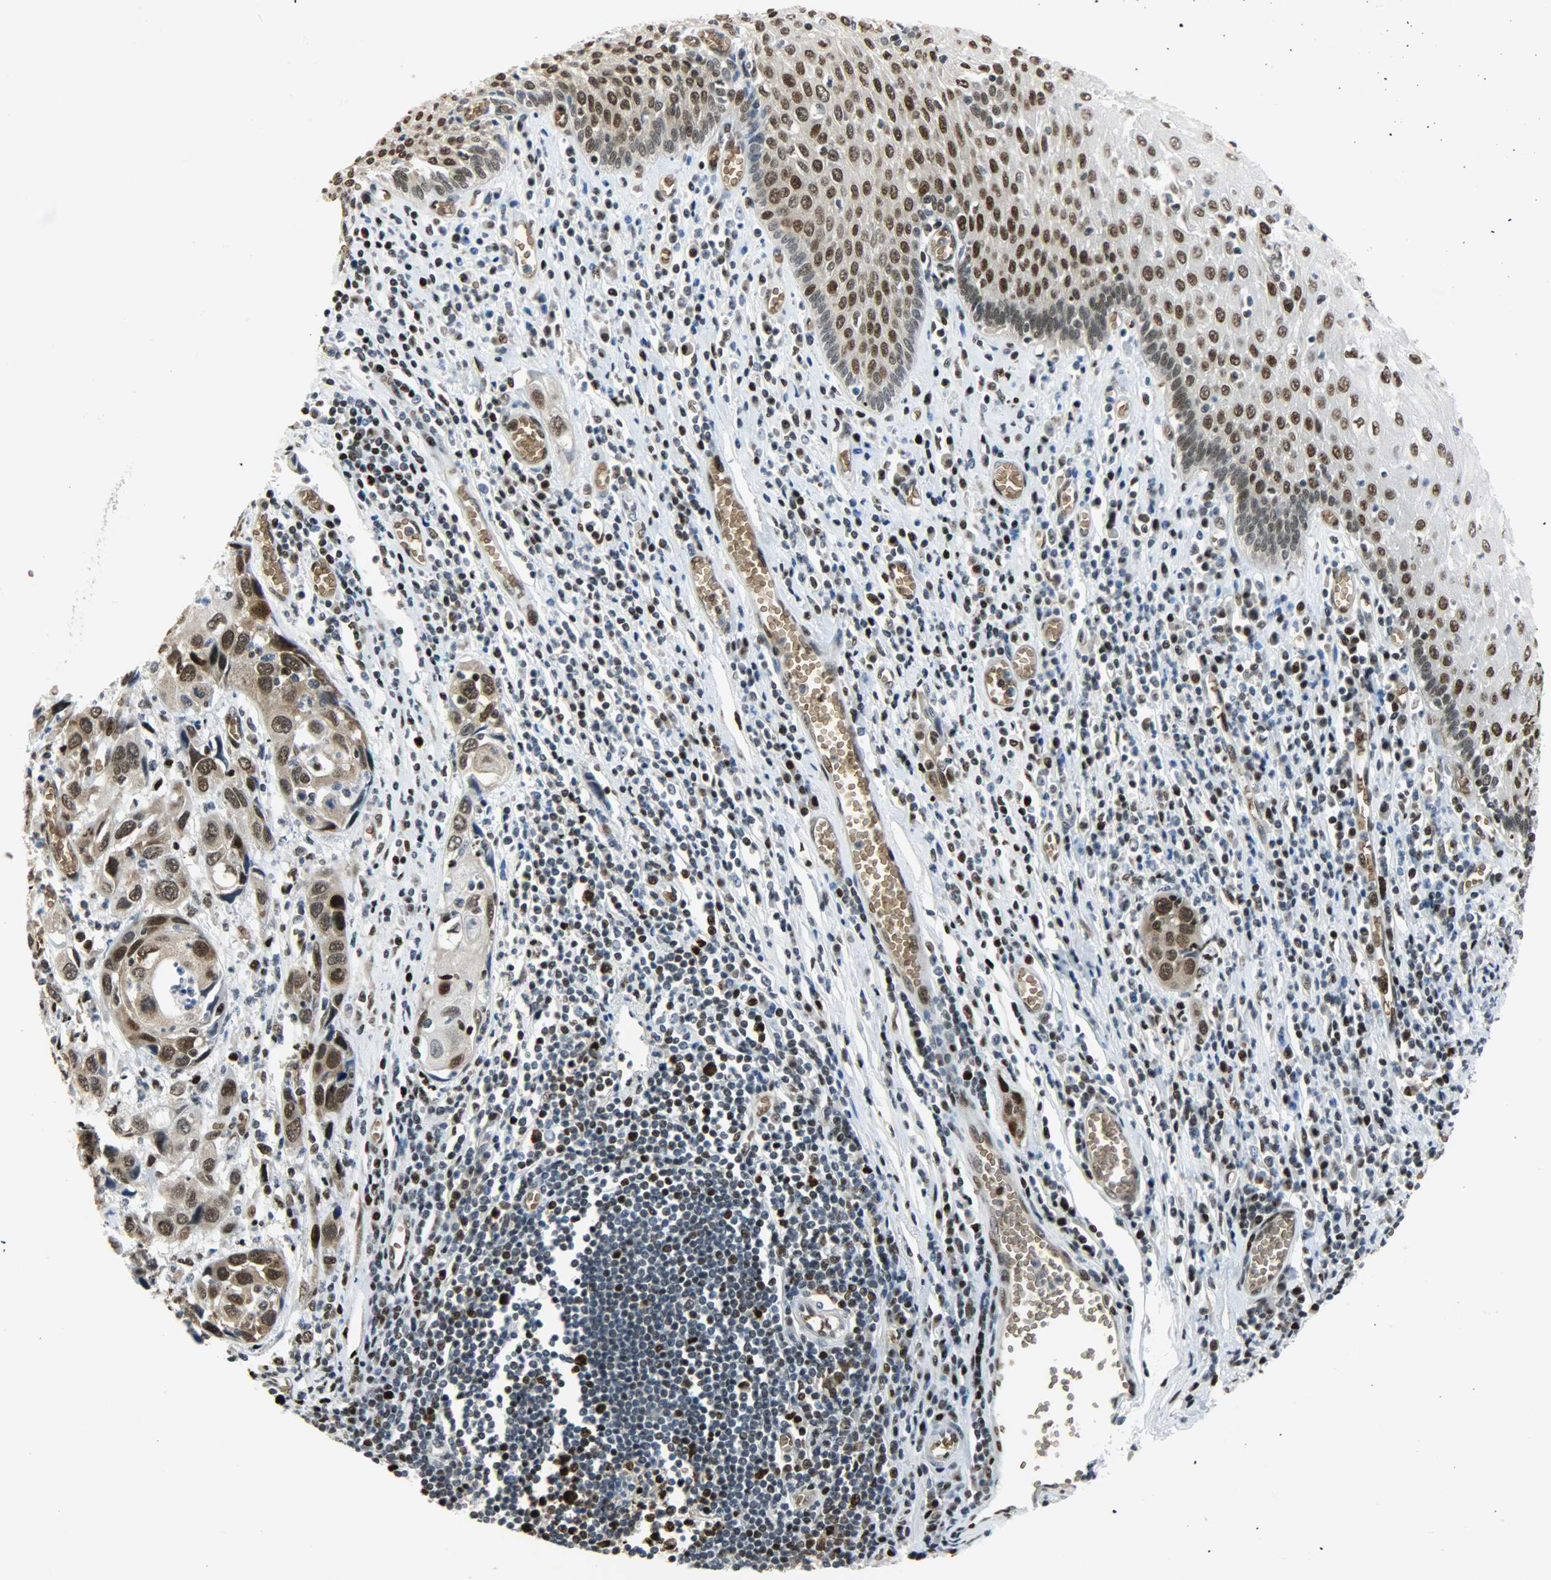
{"staining": {"intensity": "strong", "quantity": ">75%", "location": "cytoplasmic/membranous,nuclear"}, "tissue": "esophagus", "cell_type": "Squamous epithelial cells", "image_type": "normal", "snomed": [{"axis": "morphology", "description": "Normal tissue, NOS"}, {"axis": "morphology", "description": "Squamous cell carcinoma, NOS"}, {"axis": "topography", "description": "Esophagus"}], "caption": "High-power microscopy captured an IHC micrograph of benign esophagus, revealing strong cytoplasmic/membranous,nuclear expression in about >75% of squamous epithelial cells. Using DAB (3,3'-diaminobenzidine) (brown) and hematoxylin (blue) stains, captured at high magnification using brightfield microscopy.", "gene": "SNAI1", "patient": {"sex": "male", "age": 65}}